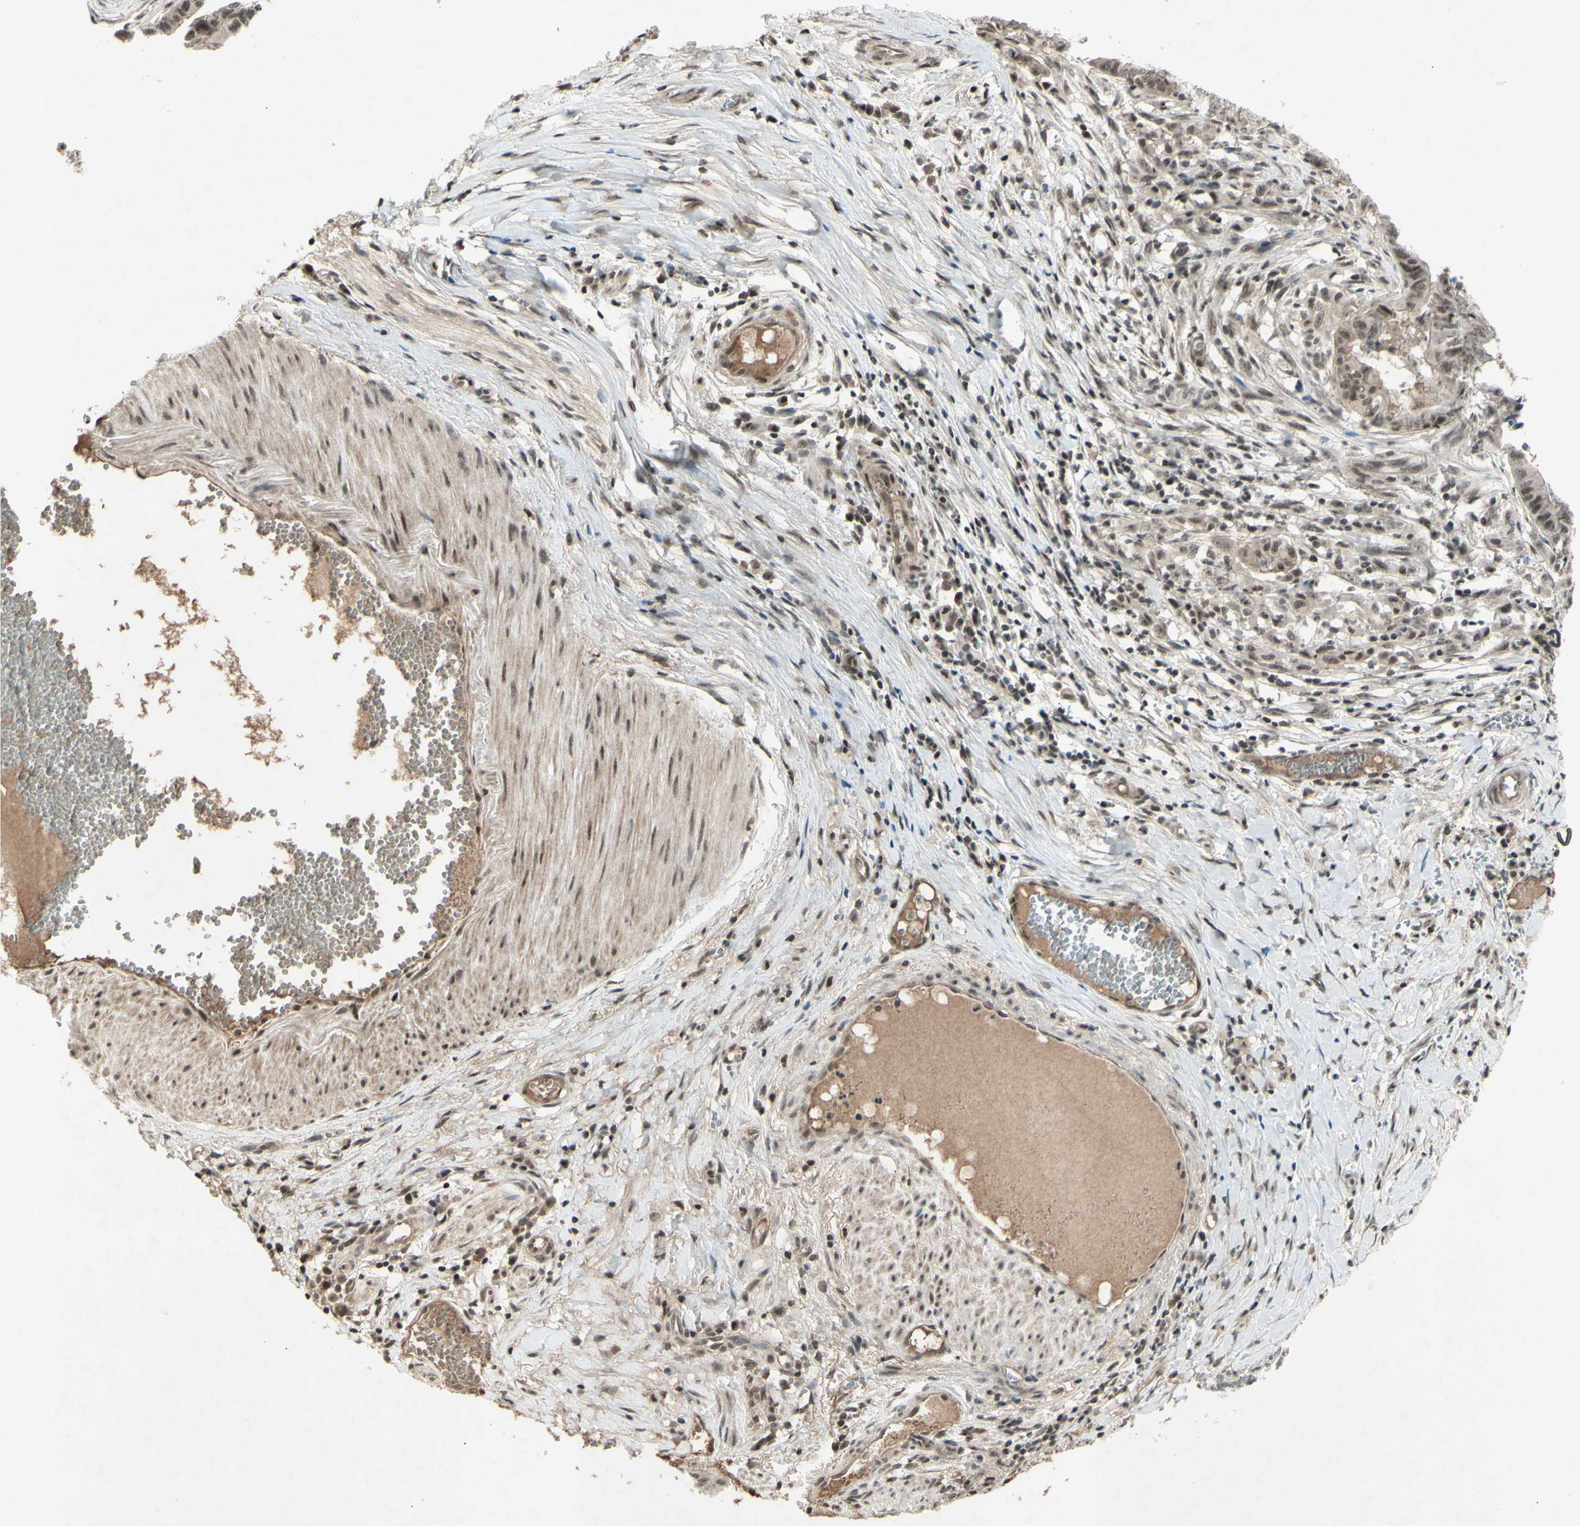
{"staining": {"intensity": "moderate", "quantity": "25%-75%", "location": "nuclear"}, "tissue": "stomach cancer", "cell_type": "Tumor cells", "image_type": "cancer", "snomed": [{"axis": "morphology", "description": "Adenocarcinoma, NOS"}, {"axis": "topography", "description": "Stomach, lower"}], "caption": "DAB (3,3'-diaminobenzidine) immunohistochemical staining of human adenocarcinoma (stomach) reveals moderate nuclear protein positivity in about 25%-75% of tumor cells.", "gene": "SNW1", "patient": {"sex": "male", "age": 77}}